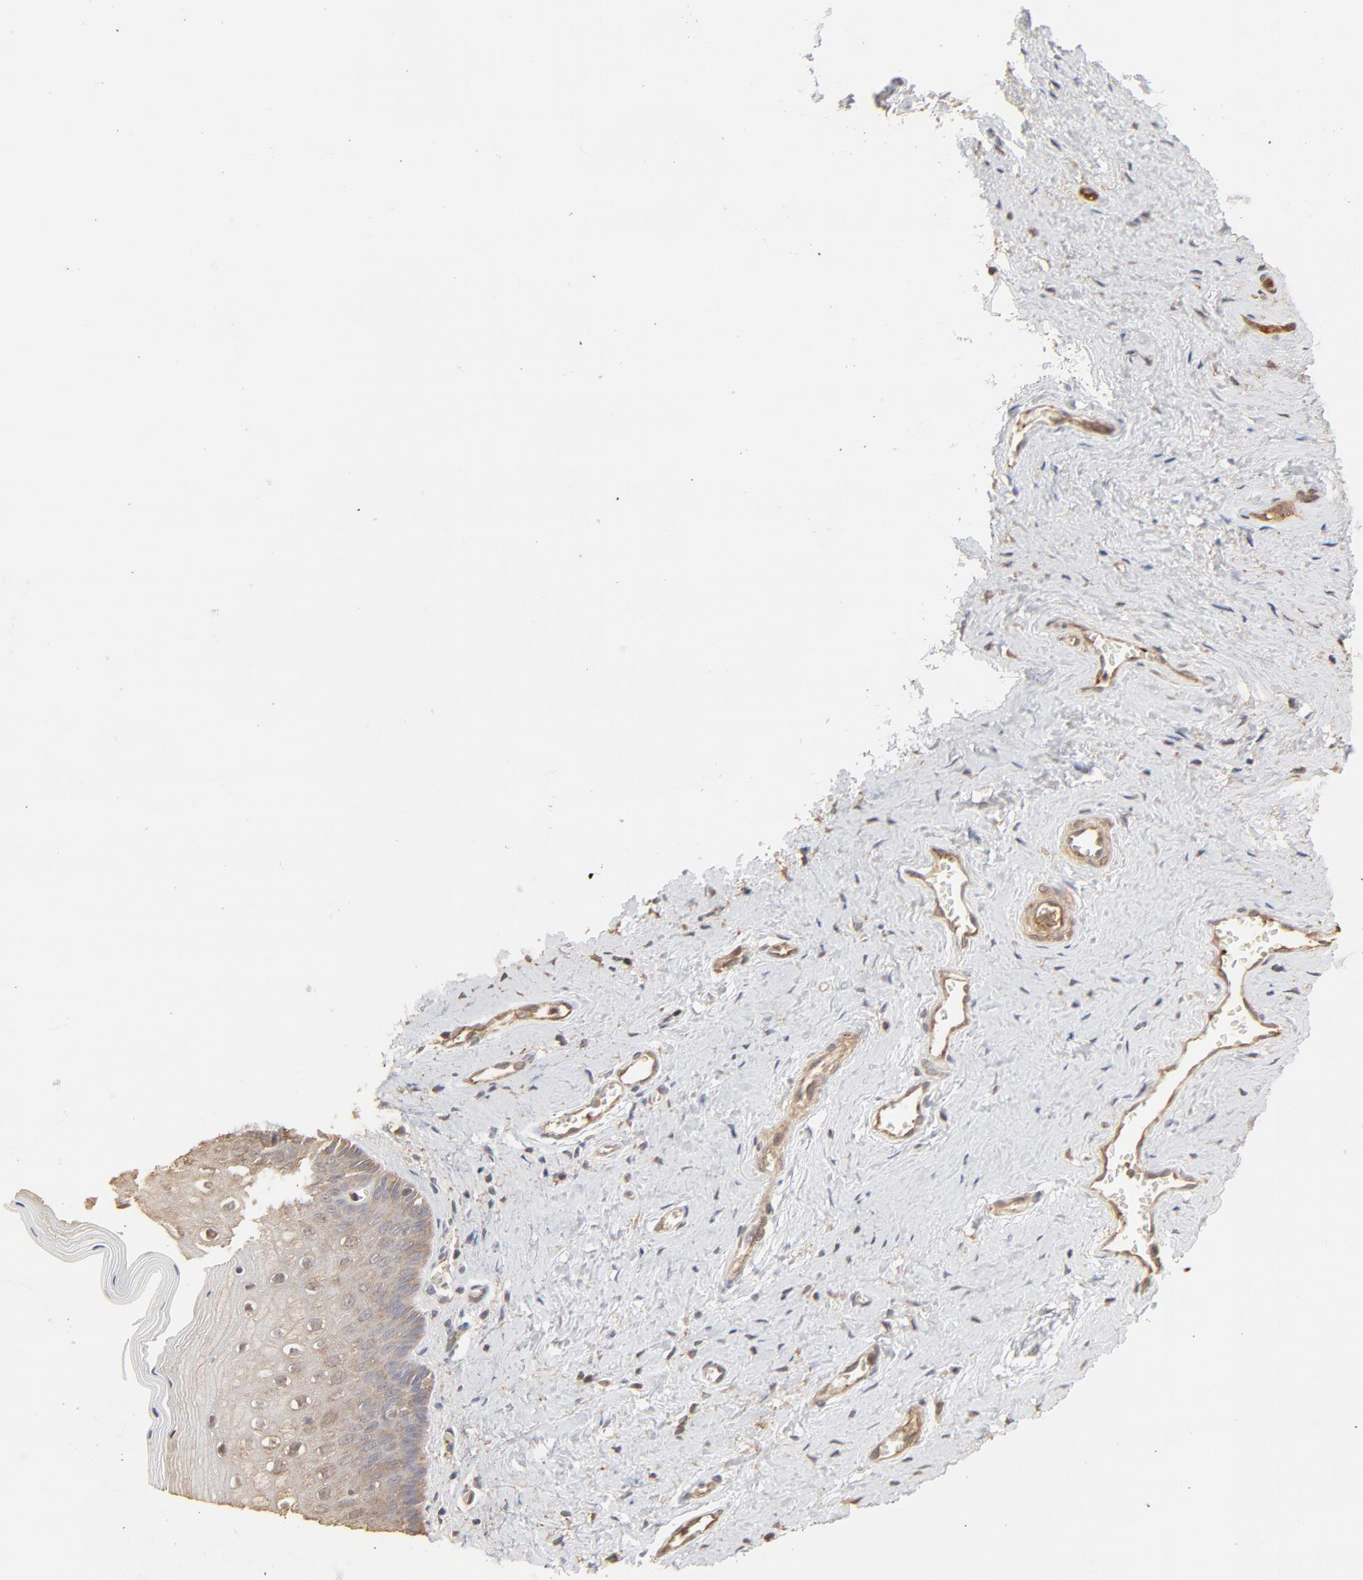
{"staining": {"intensity": "weak", "quantity": ">75%", "location": "cytoplasmic/membranous"}, "tissue": "vagina", "cell_type": "Squamous epithelial cells", "image_type": "normal", "snomed": [{"axis": "morphology", "description": "Normal tissue, NOS"}, {"axis": "topography", "description": "Vagina"}], "caption": "A high-resolution image shows IHC staining of unremarkable vagina, which shows weak cytoplasmic/membranous staining in approximately >75% of squamous epithelial cells. (DAB (3,3'-diaminobenzidine) = brown stain, brightfield microscopy at high magnification).", "gene": "PPP2CA", "patient": {"sex": "female", "age": 46}}